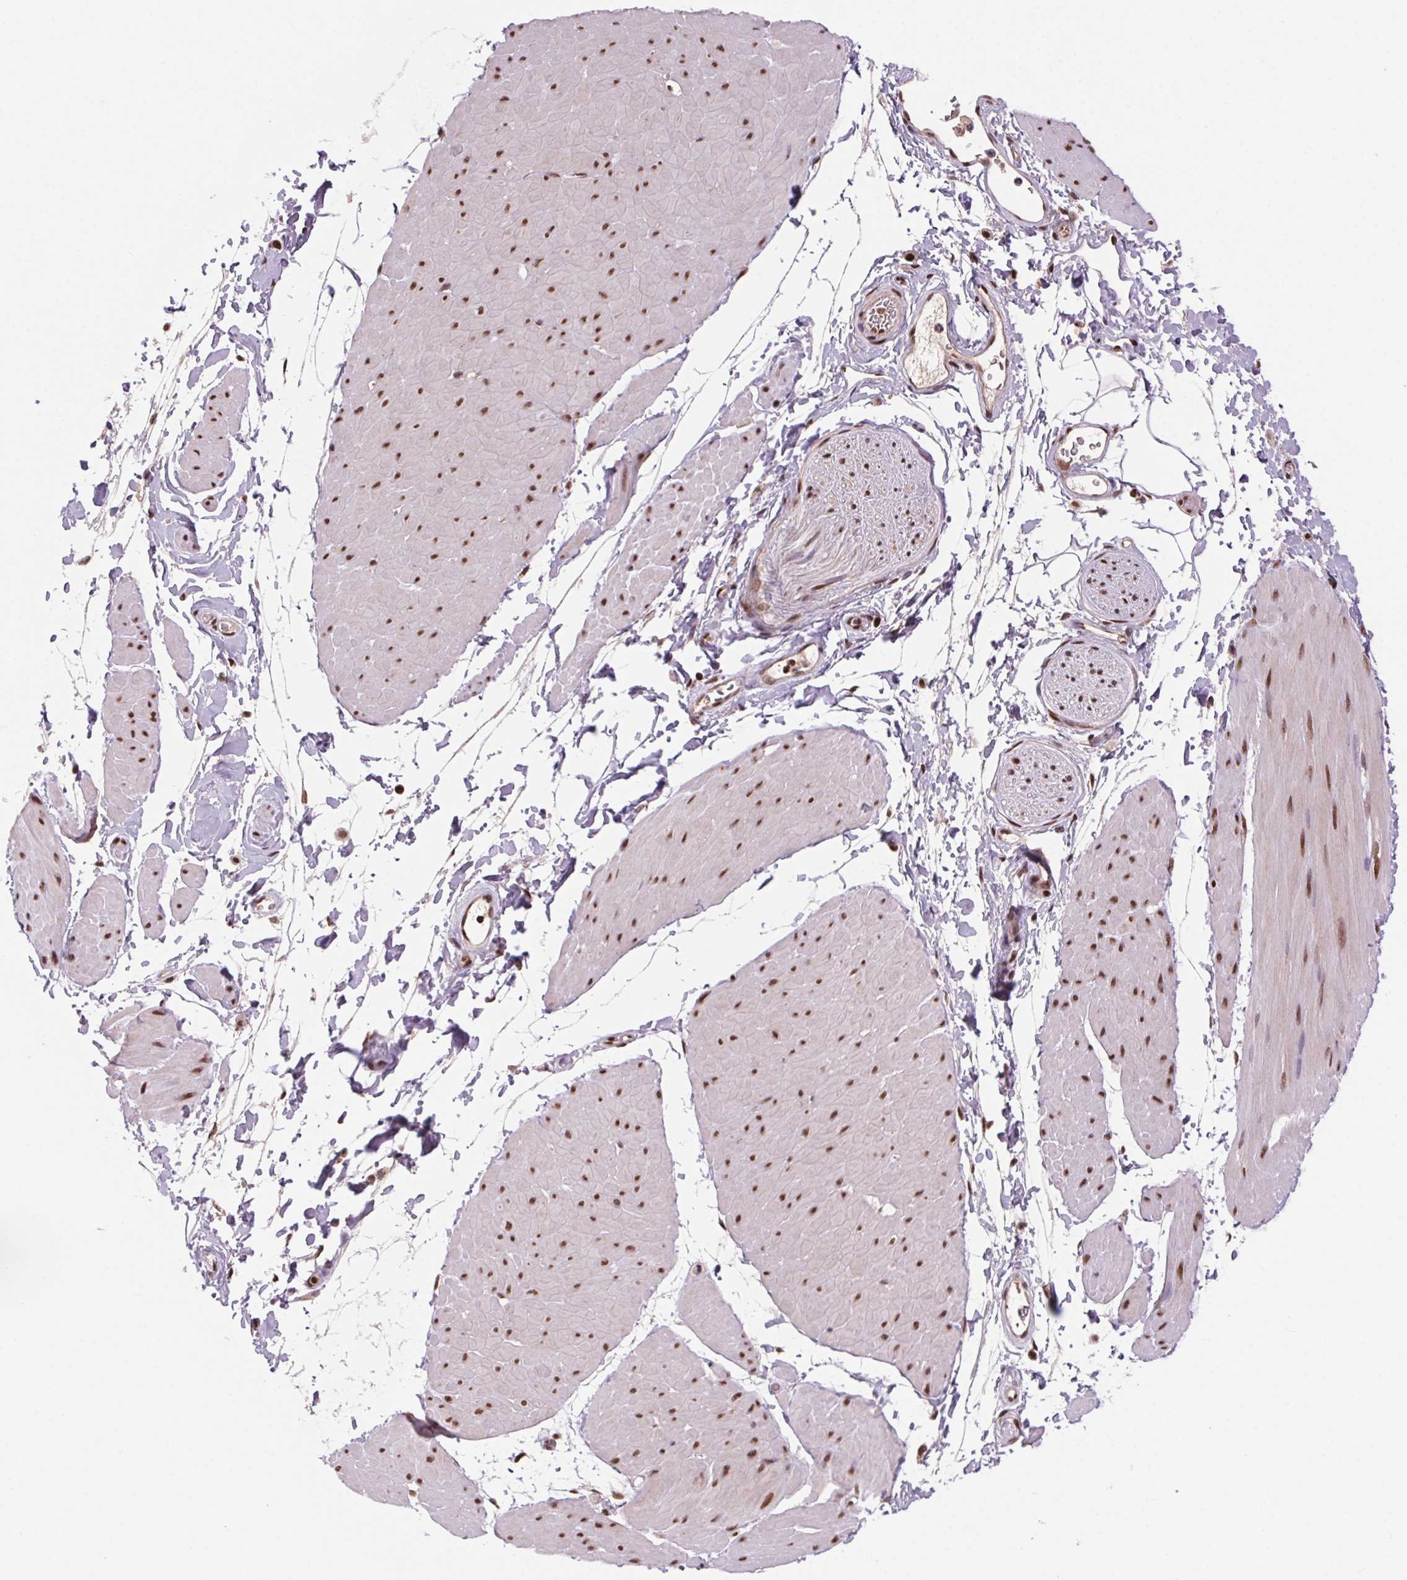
{"staining": {"intensity": "negative", "quantity": "none", "location": "none"}, "tissue": "adipose tissue", "cell_type": "Adipocytes", "image_type": "normal", "snomed": [{"axis": "morphology", "description": "Normal tissue, NOS"}, {"axis": "topography", "description": "Smooth muscle"}, {"axis": "topography", "description": "Peripheral nerve tissue"}], "caption": "IHC image of unremarkable adipose tissue: adipose tissue stained with DAB (3,3'-diaminobenzidine) demonstrates no significant protein staining in adipocytes.", "gene": "RAD23A", "patient": {"sex": "male", "age": 58}}